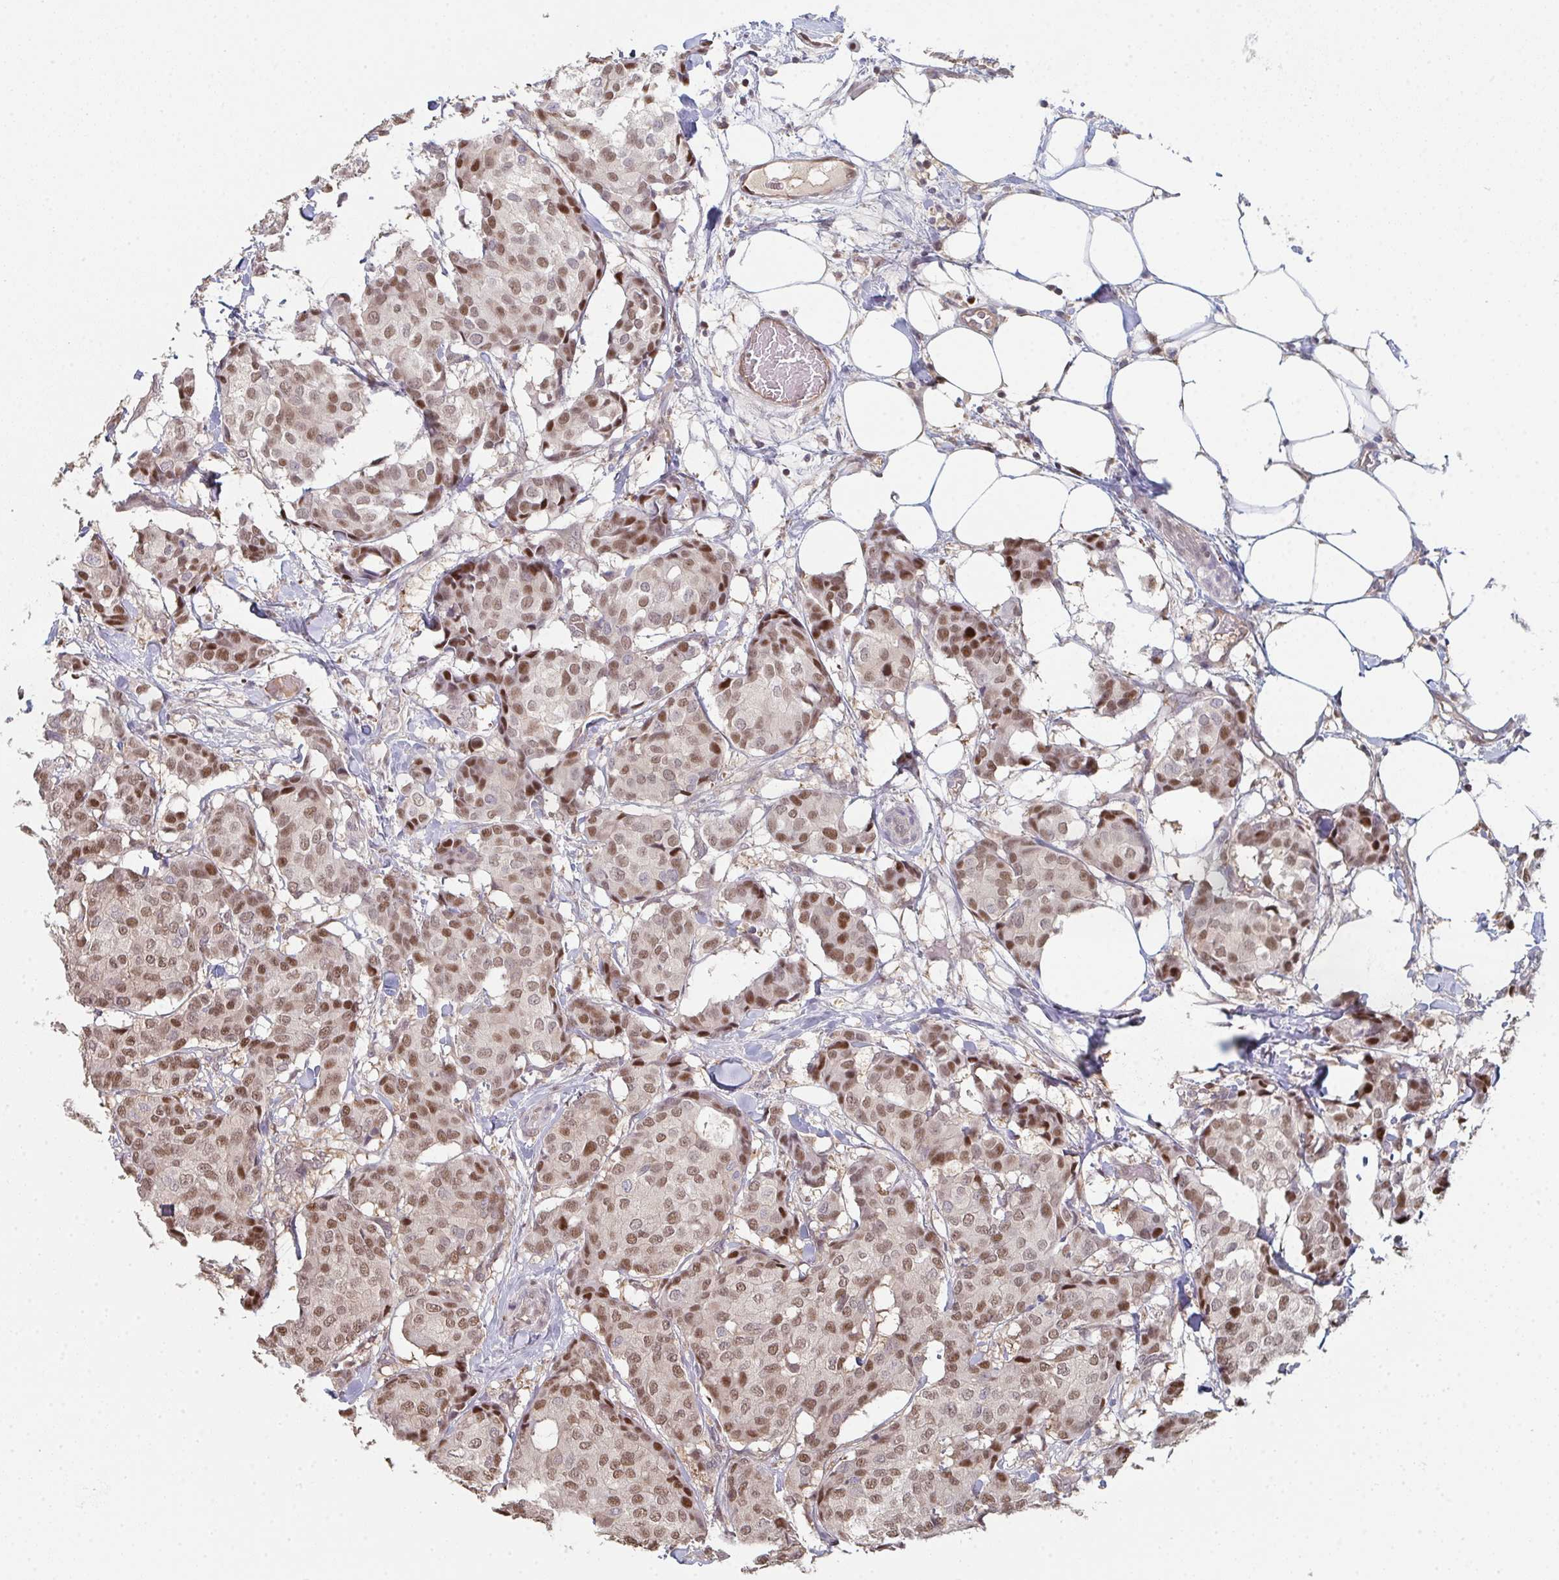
{"staining": {"intensity": "moderate", "quantity": ">75%", "location": "nuclear"}, "tissue": "breast cancer", "cell_type": "Tumor cells", "image_type": "cancer", "snomed": [{"axis": "morphology", "description": "Duct carcinoma"}, {"axis": "topography", "description": "Breast"}], "caption": "A medium amount of moderate nuclear positivity is seen in approximately >75% of tumor cells in infiltrating ductal carcinoma (breast) tissue.", "gene": "ACD", "patient": {"sex": "female", "age": 75}}